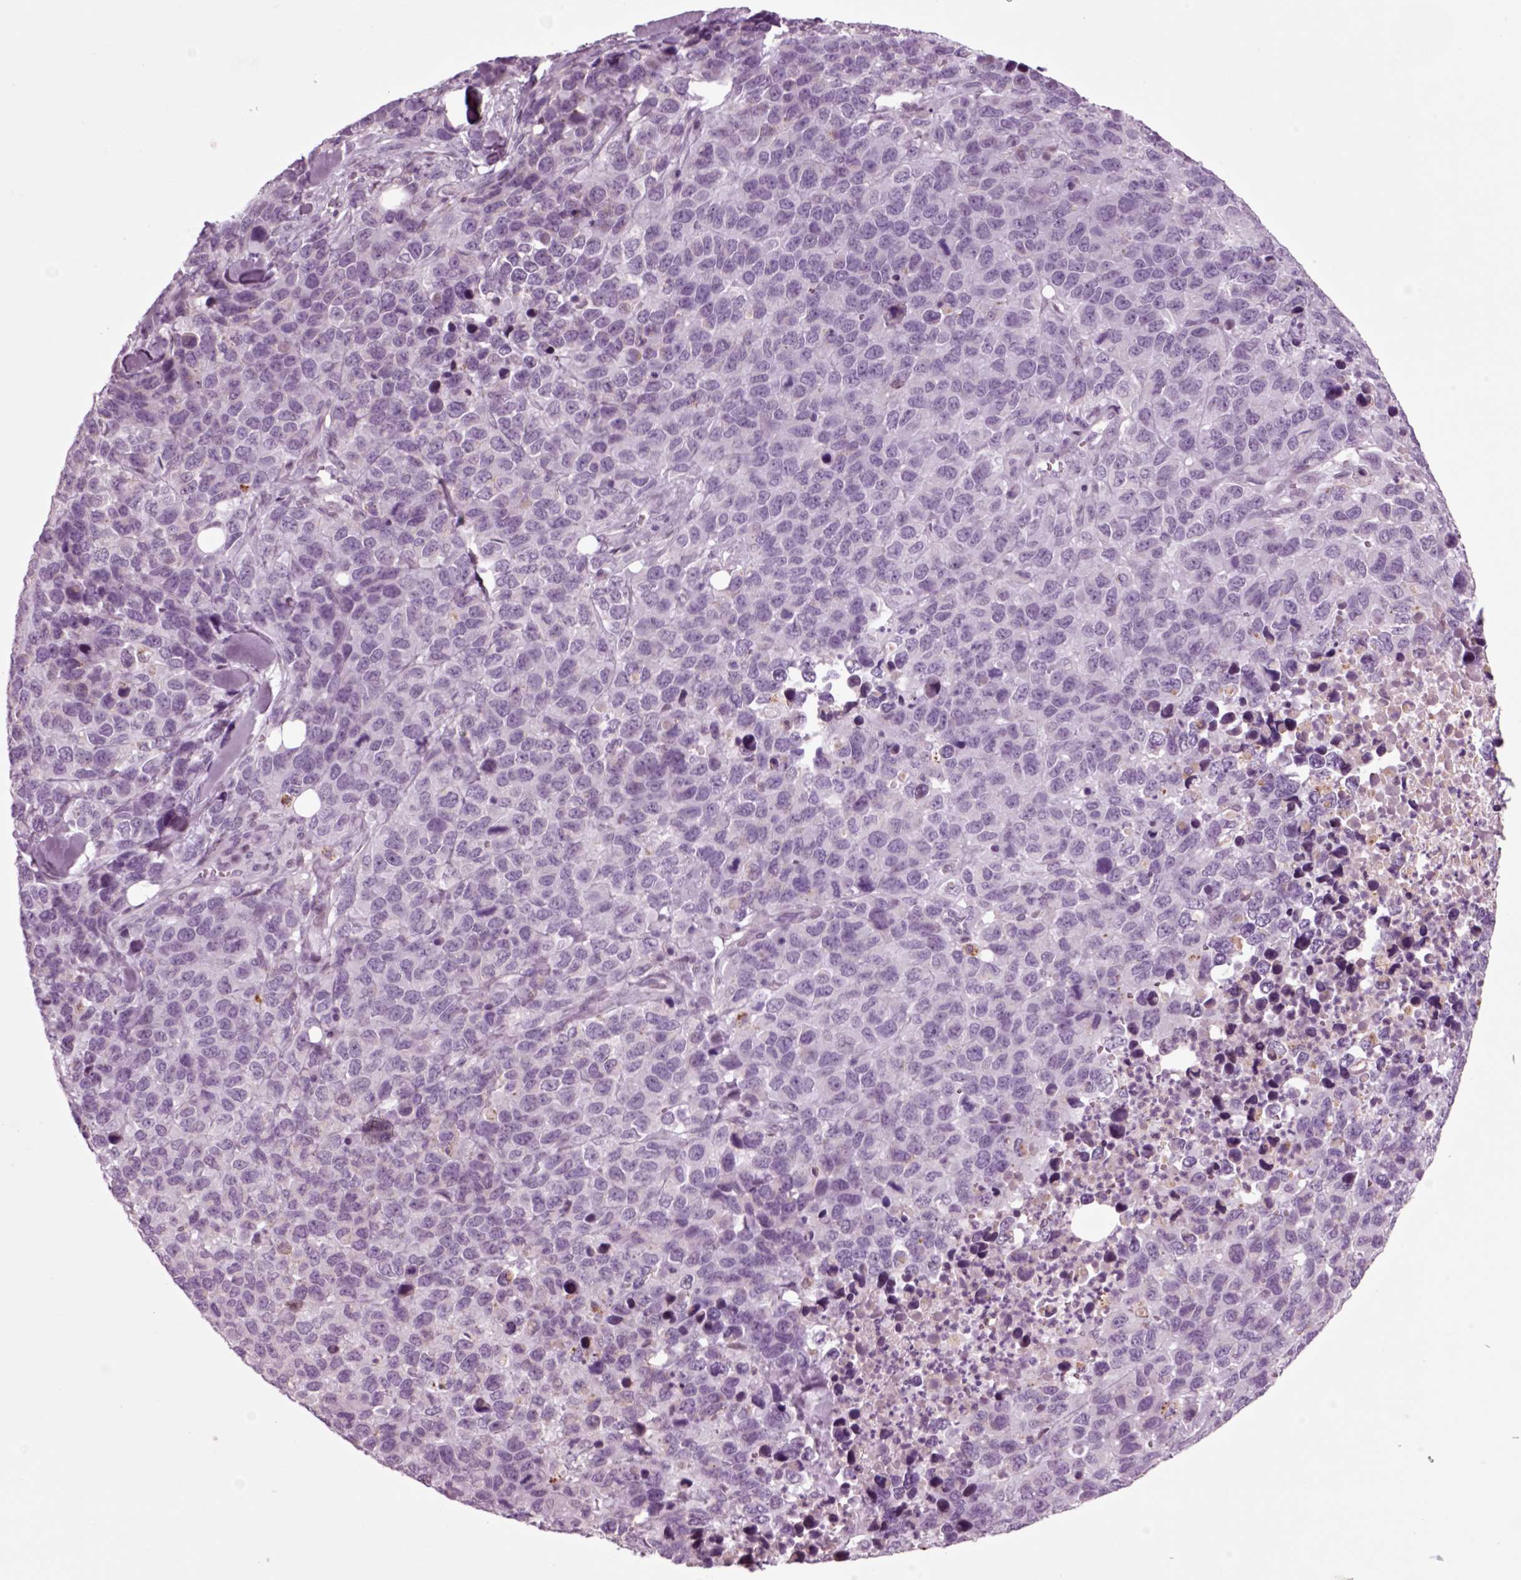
{"staining": {"intensity": "negative", "quantity": "none", "location": "none"}, "tissue": "melanoma", "cell_type": "Tumor cells", "image_type": "cancer", "snomed": [{"axis": "morphology", "description": "Malignant melanoma, Metastatic site"}, {"axis": "topography", "description": "Skin"}], "caption": "An image of human malignant melanoma (metastatic site) is negative for staining in tumor cells.", "gene": "CHGB", "patient": {"sex": "male", "age": 84}}